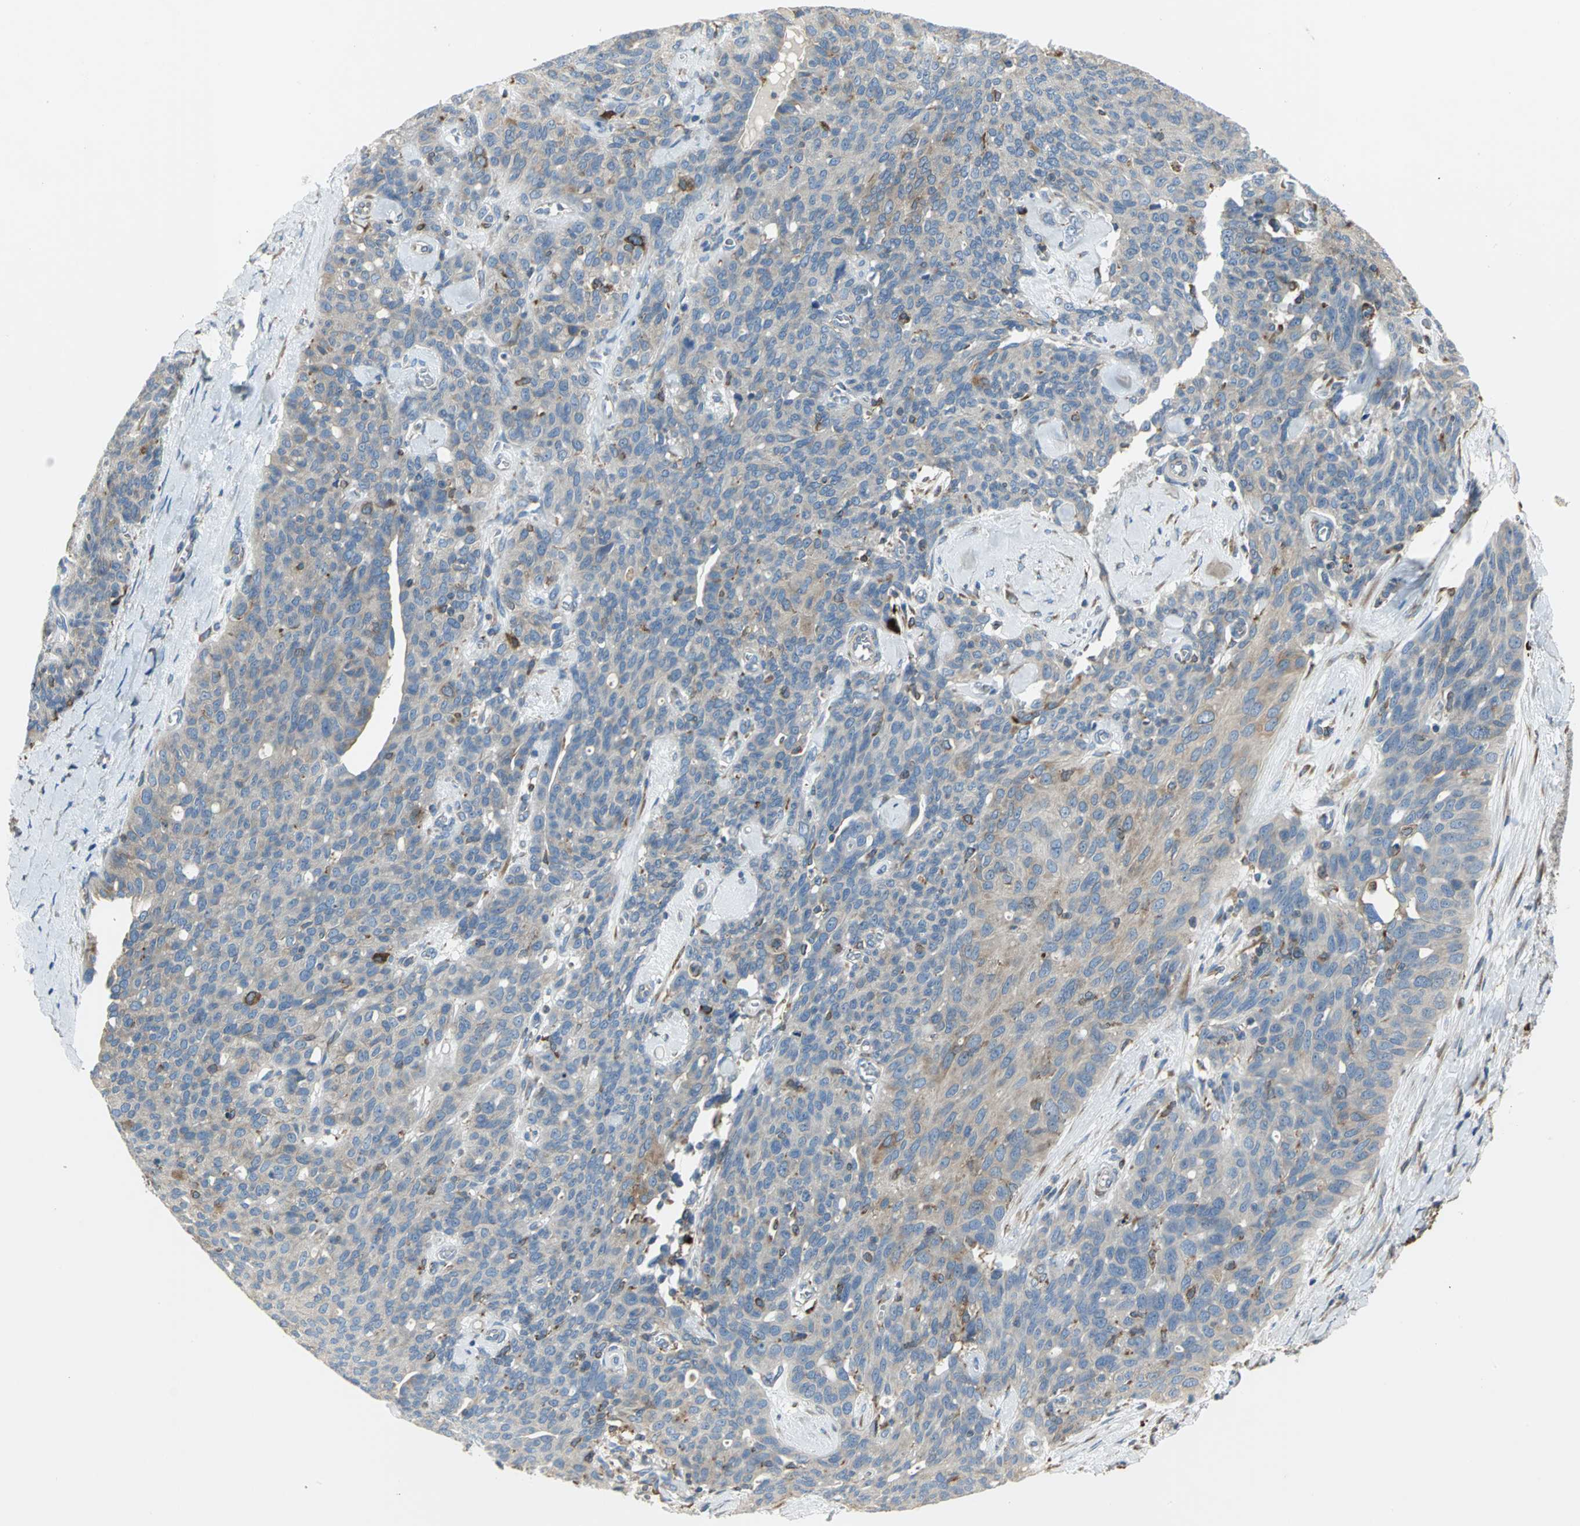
{"staining": {"intensity": "weak", "quantity": "<25%", "location": "cytoplasmic/membranous"}, "tissue": "ovarian cancer", "cell_type": "Tumor cells", "image_type": "cancer", "snomed": [{"axis": "morphology", "description": "Carcinoma, endometroid"}, {"axis": "topography", "description": "Ovary"}], "caption": "A photomicrograph of human ovarian cancer is negative for staining in tumor cells.", "gene": "SDF2L1", "patient": {"sex": "female", "age": 60}}